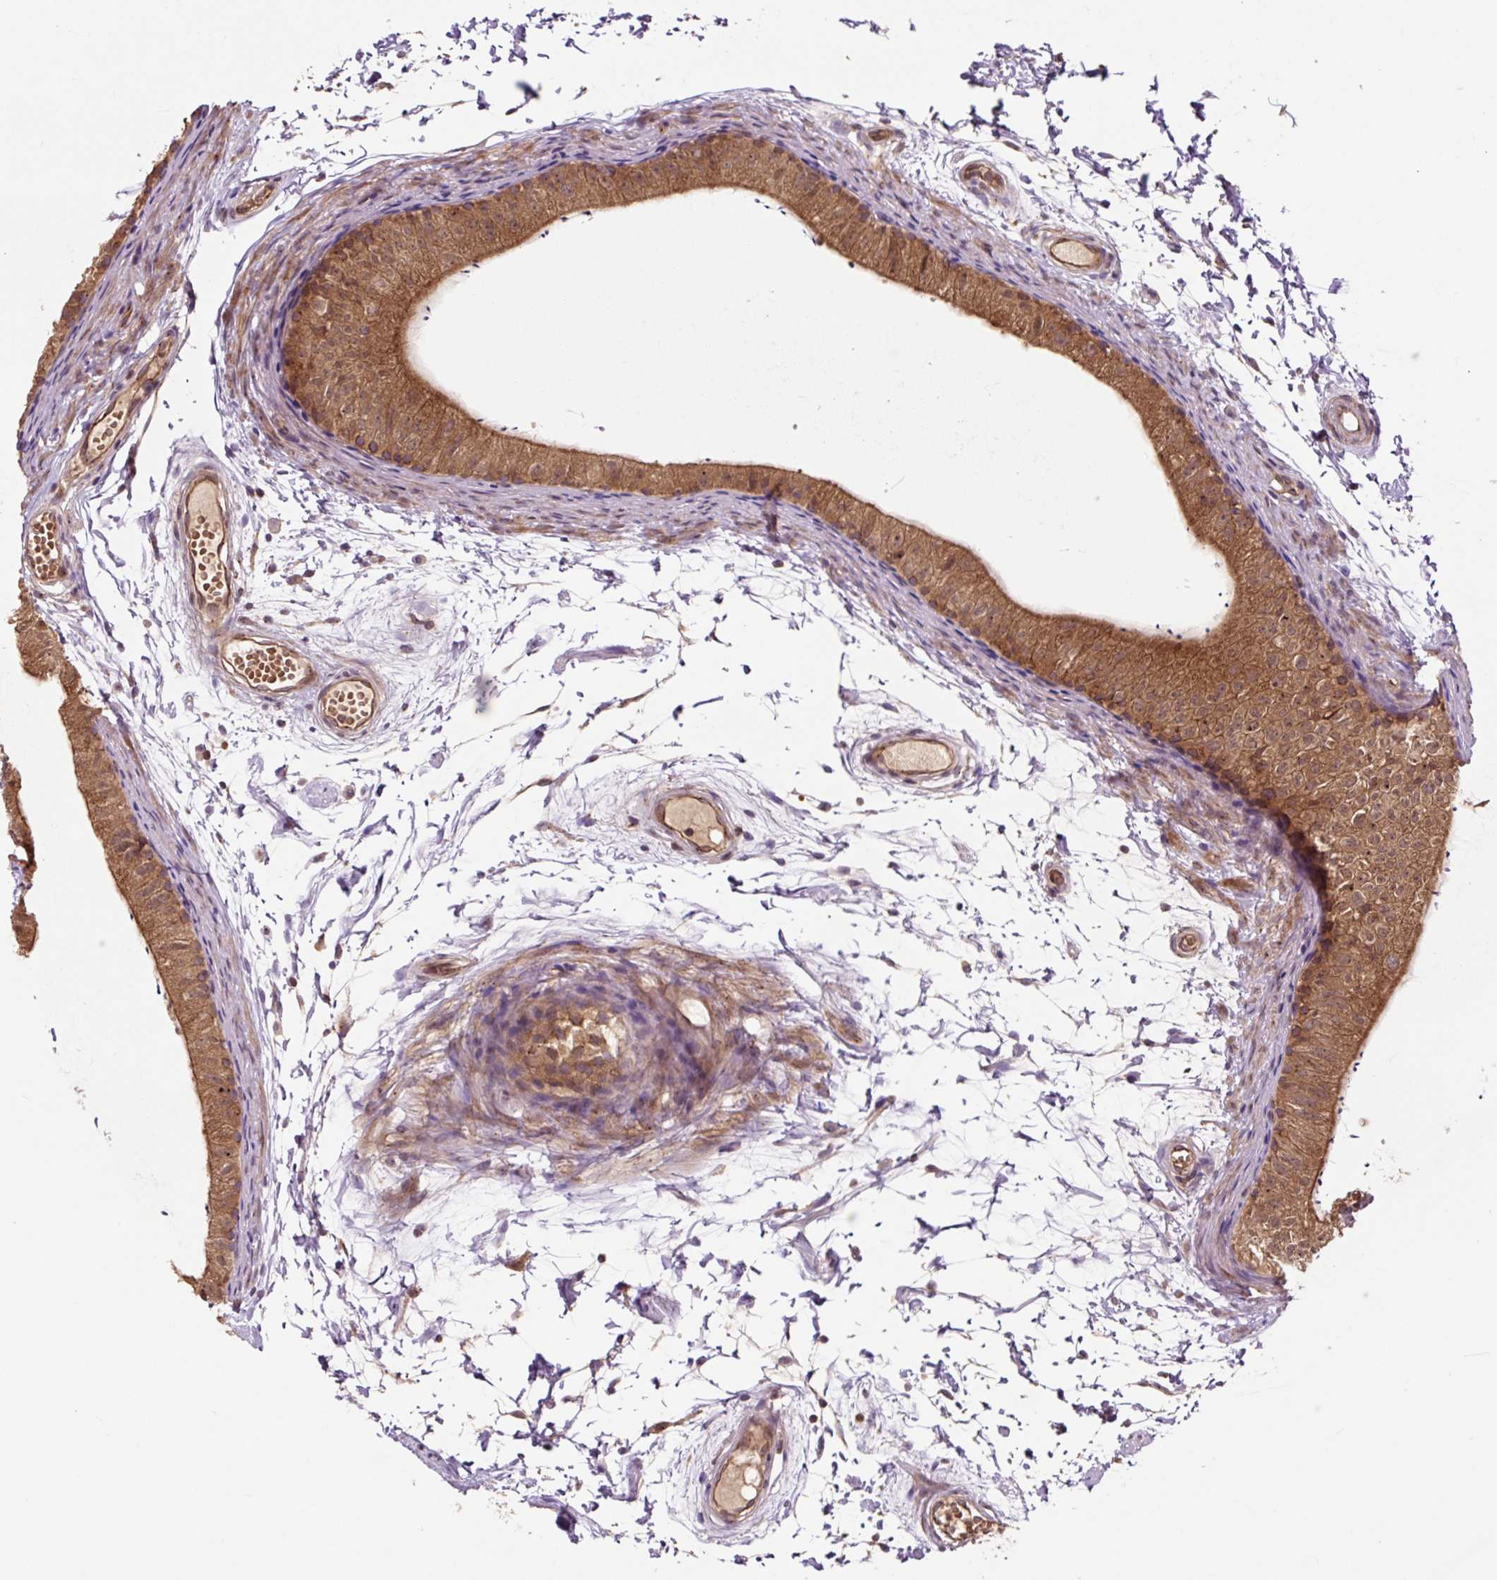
{"staining": {"intensity": "moderate", "quantity": ">75%", "location": "cytoplasmic/membranous"}, "tissue": "epididymis", "cell_type": "Glandular cells", "image_type": "normal", "snomed": [{"axis": "morphology", "description": "Normal tissue, NOS"}, {"axis": "topography", "description": "Epididymis"}], "caption": "Moderate cytoplasmic/membranous staining is seen in about >75% of glandular cells in normal epididymis.", "gene": "MMS19", "patient": {"sex": "male", "age": 50}}